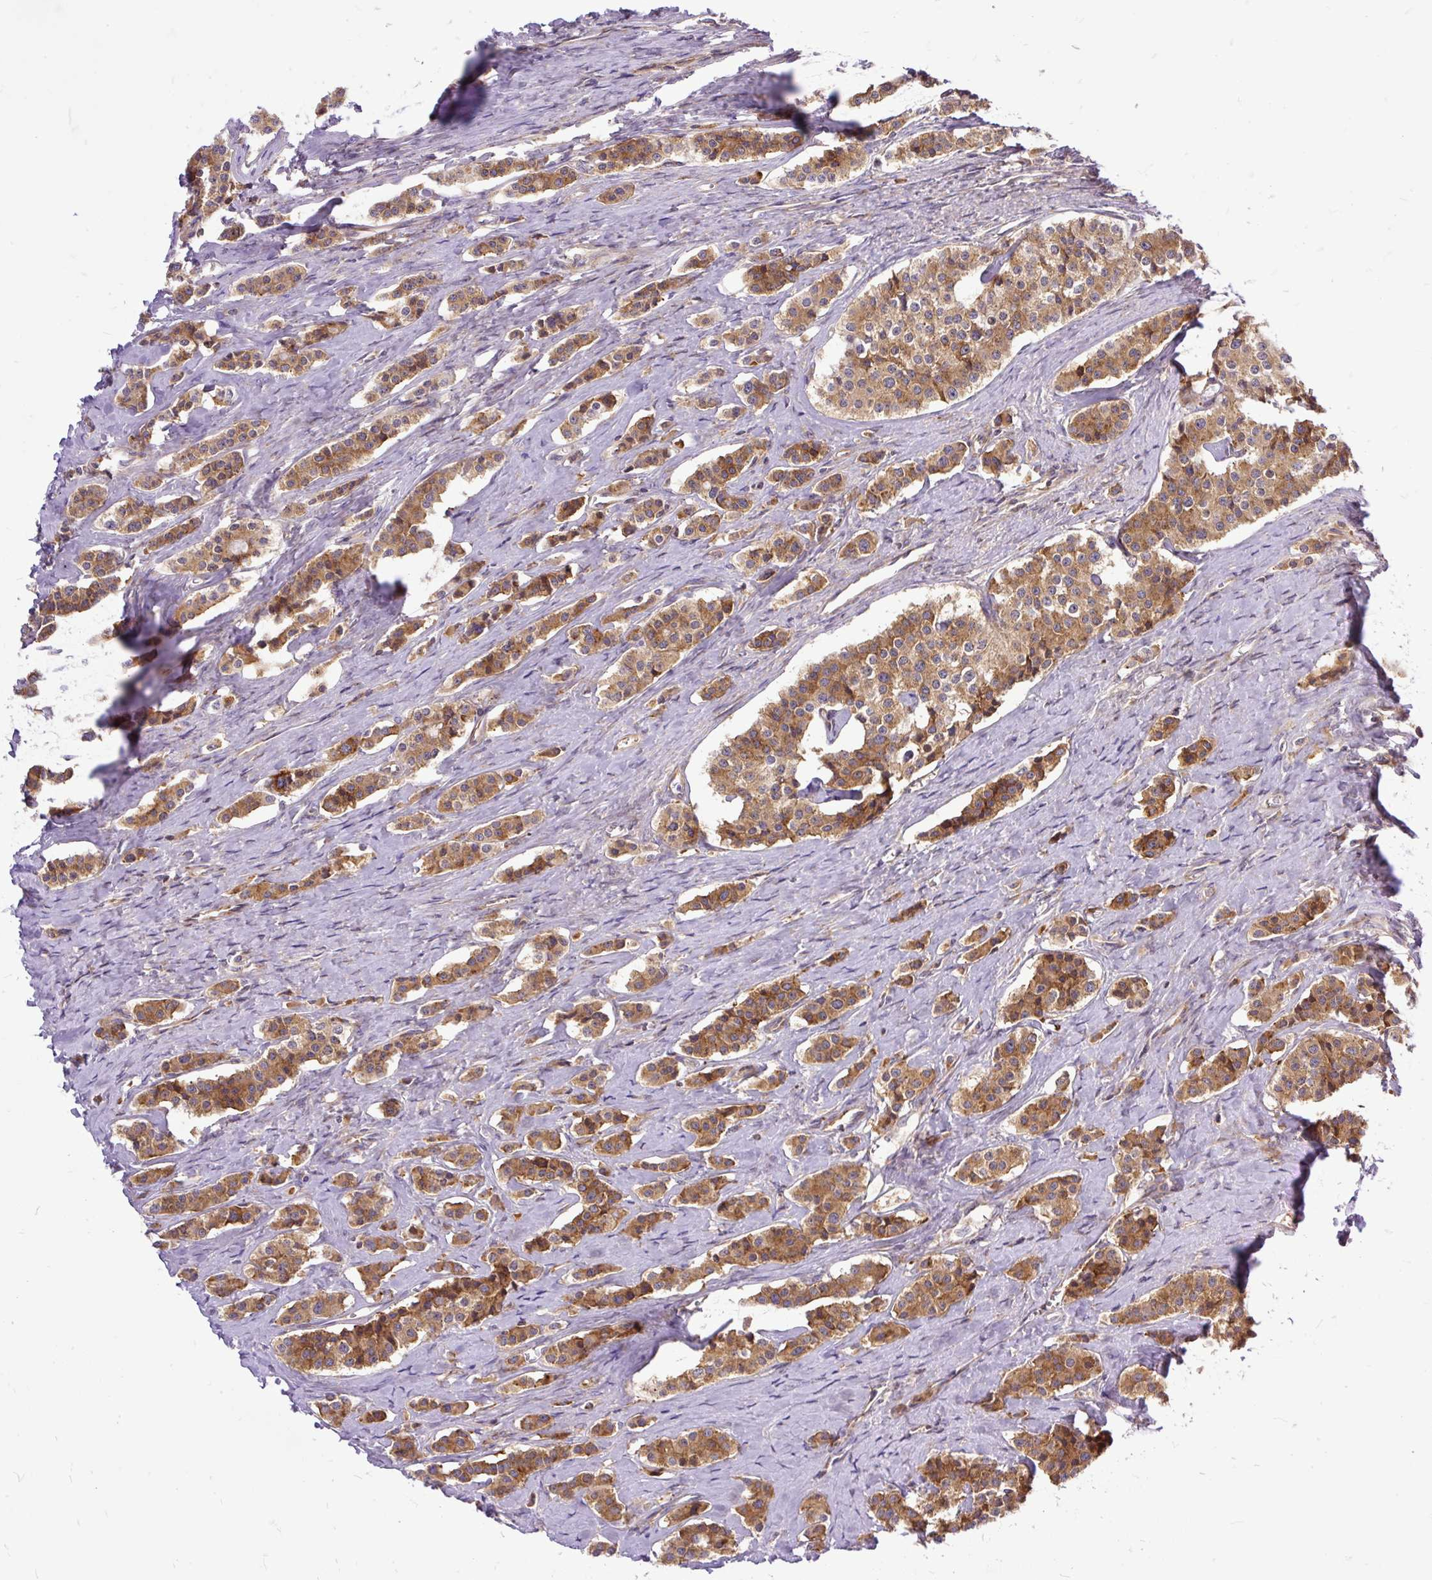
{"staining": {"intensity": "moderate", "quantity": "25%-75%", "location": "cytoplasmic/membranous"}, "tissue": "carcinoid", "cell_type": "Tumor cells", "image_type": "cancer", "snomed": [{"axis": "morphology", "description": "Carcinoid, malignant, NOS"}, {"axis": "topography", "description": "Small intestine"}], "caption": "Immunohistochemistry of human carcinoid displays medium levels of moderate cytoplasmic/membranous staining in about 25%-75% of tumor cells. Immunohistochemistry (ihc) stains the protein in brown and the nuclei are stained blue.", "gene": "TRIM17", "patient": {"sex": "male", "age": 63}}